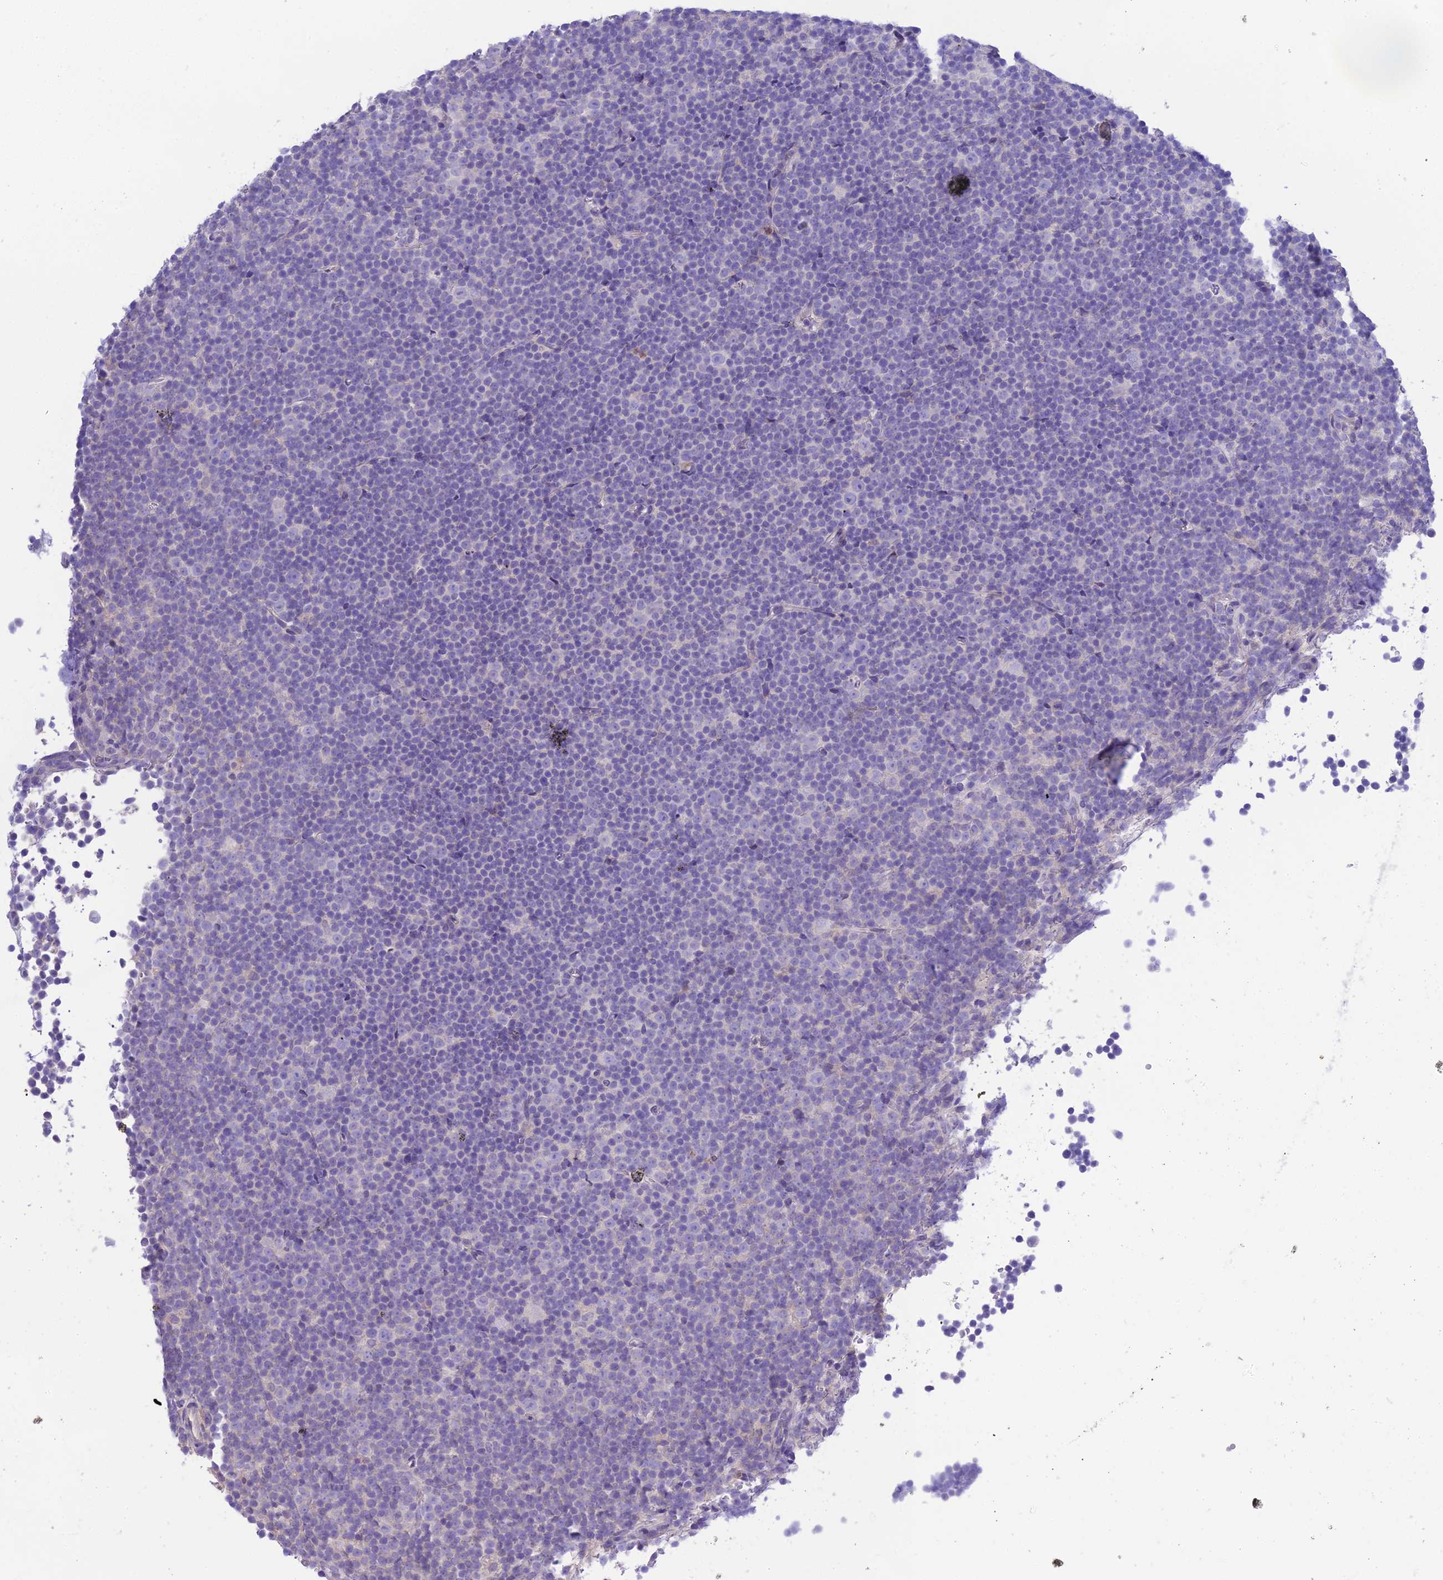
{"staining": {"intensity": "negative", "quantity": "none", "location": "none"}, "tissue": "lymphoma", "cell_type": "Tumor cells", "image_type": "cancer", "snomed": [{"axis": "morphology", "description": "Malignant lymphoma, non-Hodgkin's type, Low grade"}, {"axis": "topography", "description": "Lymph node"}], "caption": "This is a micrograph of immunohistochemistry staining of low-grade malignant lymphoma, non-Hodgkin's type, which shows no positivity in tumor cells.", "gene": "KIAA0408", "patient": {"sex": "female", "age": 67}}